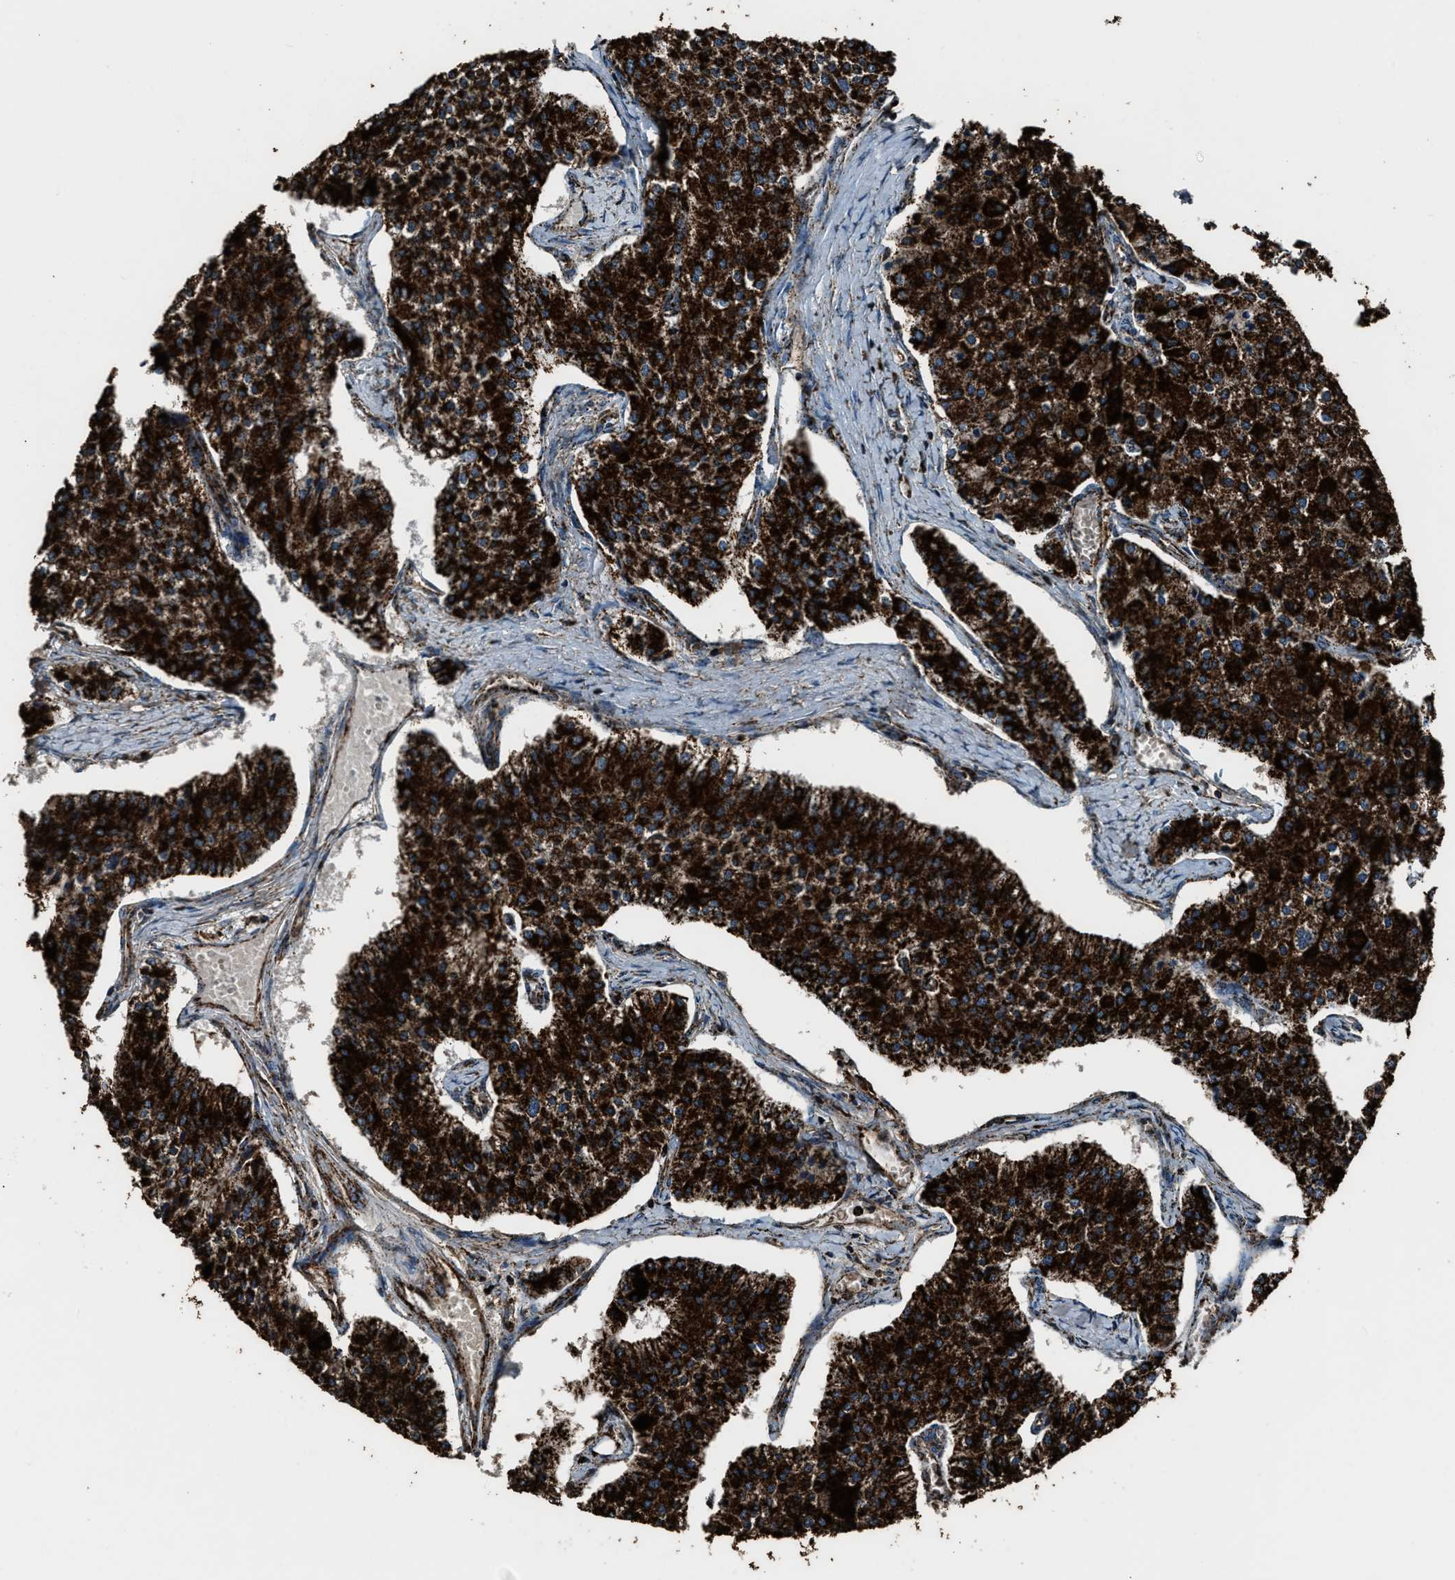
{"staining": {"intensity": "strong", "quantity": ">75%", "location": "cytoplasmic/membranous"}, "tissue": "carcinoid", "cell_type": "Tumor cells", "image_type": "cancer", "snomed": [{"axis": "morphology", "description": "Carcinoid, malignant, NOS"}, {"axis": "topography", "description": "Colon"}], "caption": "Strong cytoplasmic/membranous protein expression is present in approximately >75% of tumor cells in carcinoid.", "gene": "MDH2", "patient": {"sex": "female", "age": 52}}